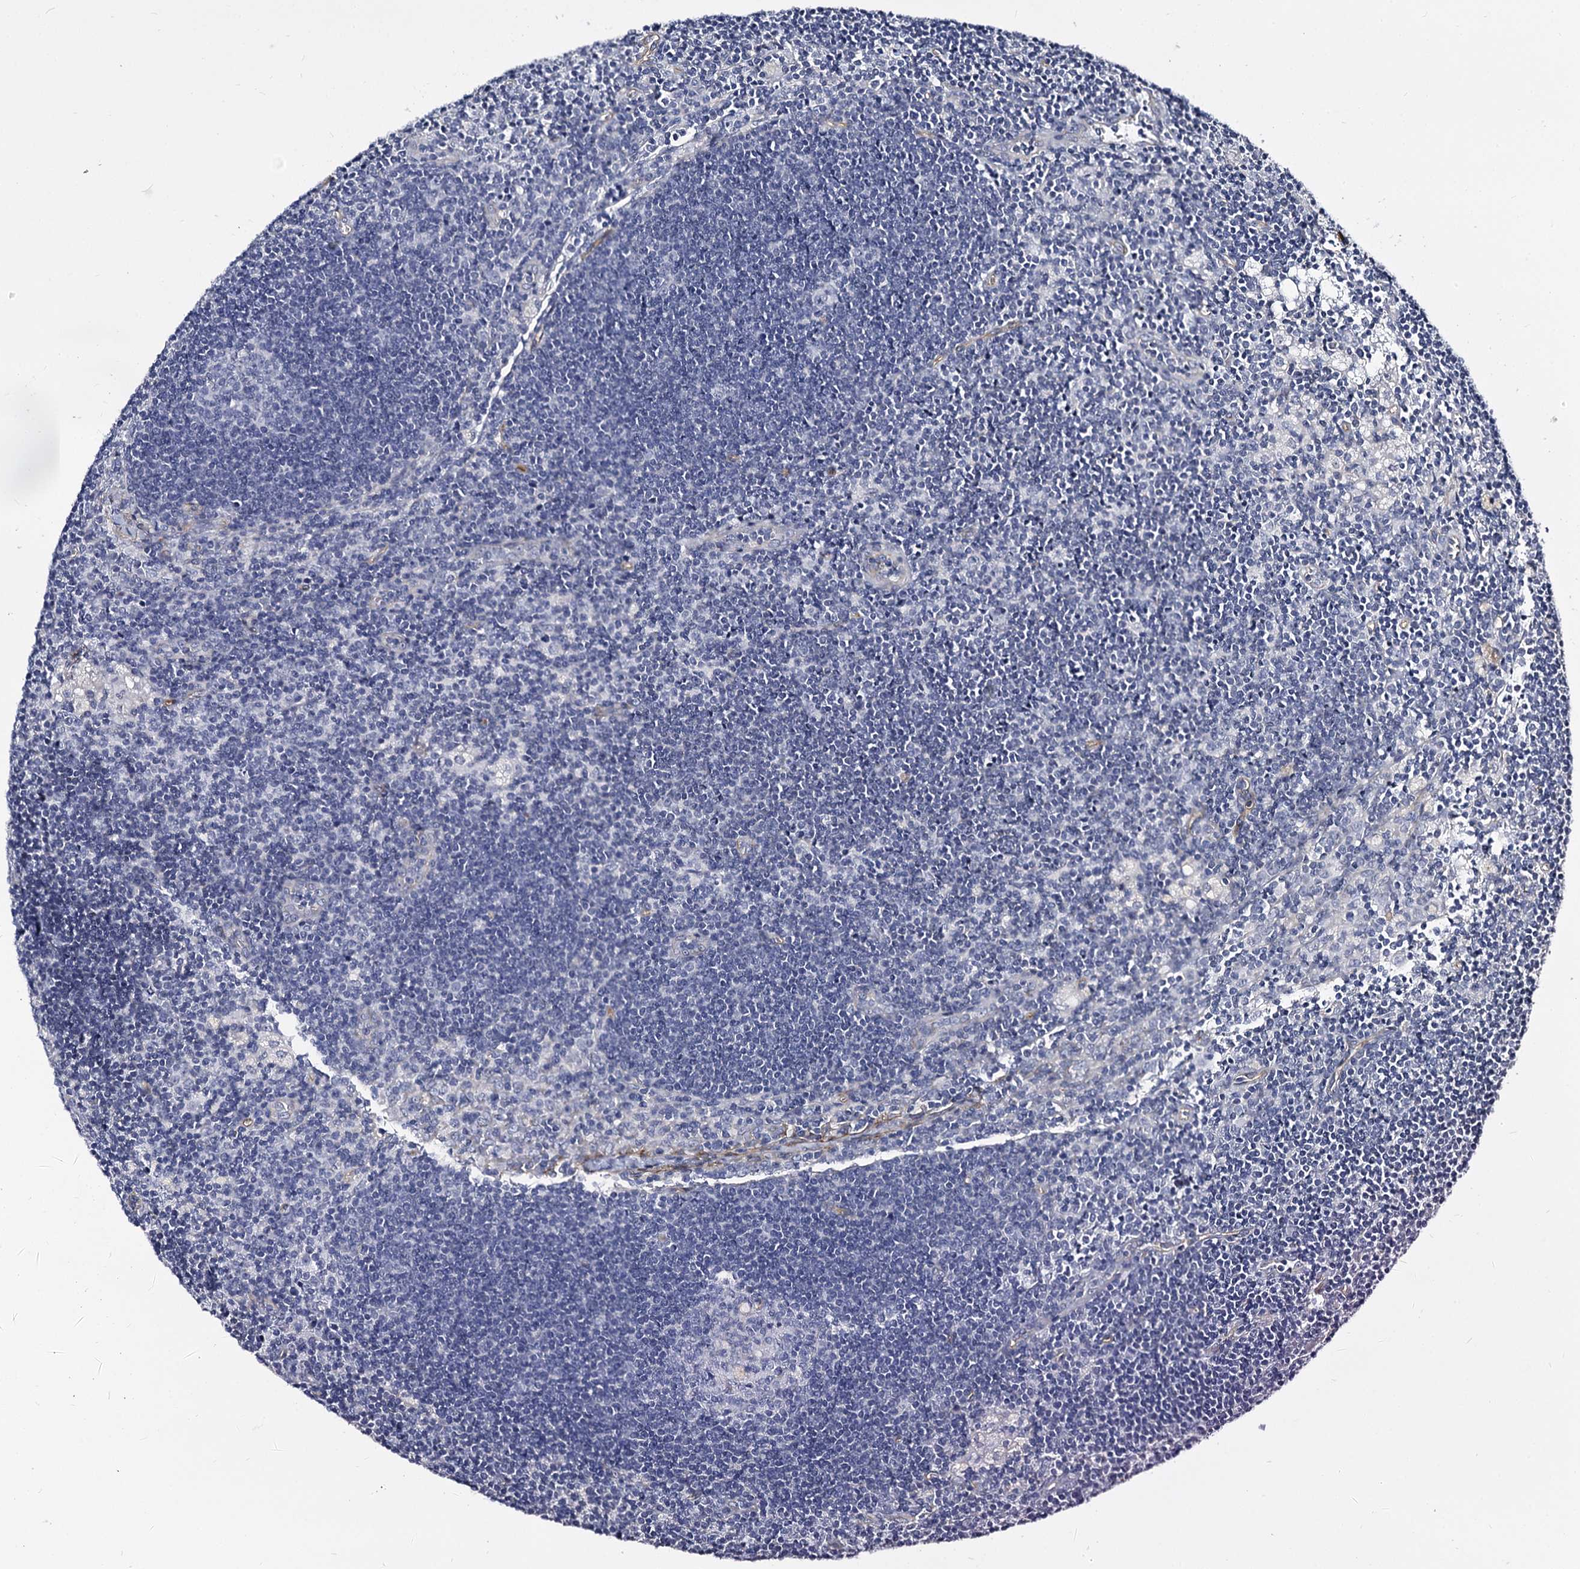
{"staining": {"intensity": "negative", "quantity": "none", "location": "none"}, "tissue": "lymph node", "cell_type": "Germinal center cells", "image_type": "normal", "snomed": [{"axis": "morphology", "description": "Normal tissue, NOS"}, {"axis": "topography", "description": "Lymph node"}], "caption": "Immunohistochemistry (IHC) of benign human lymph node displays no expression in germinal center cells.", "gene": "CBFB", "patient": {"sex": "male", "age": 24}}